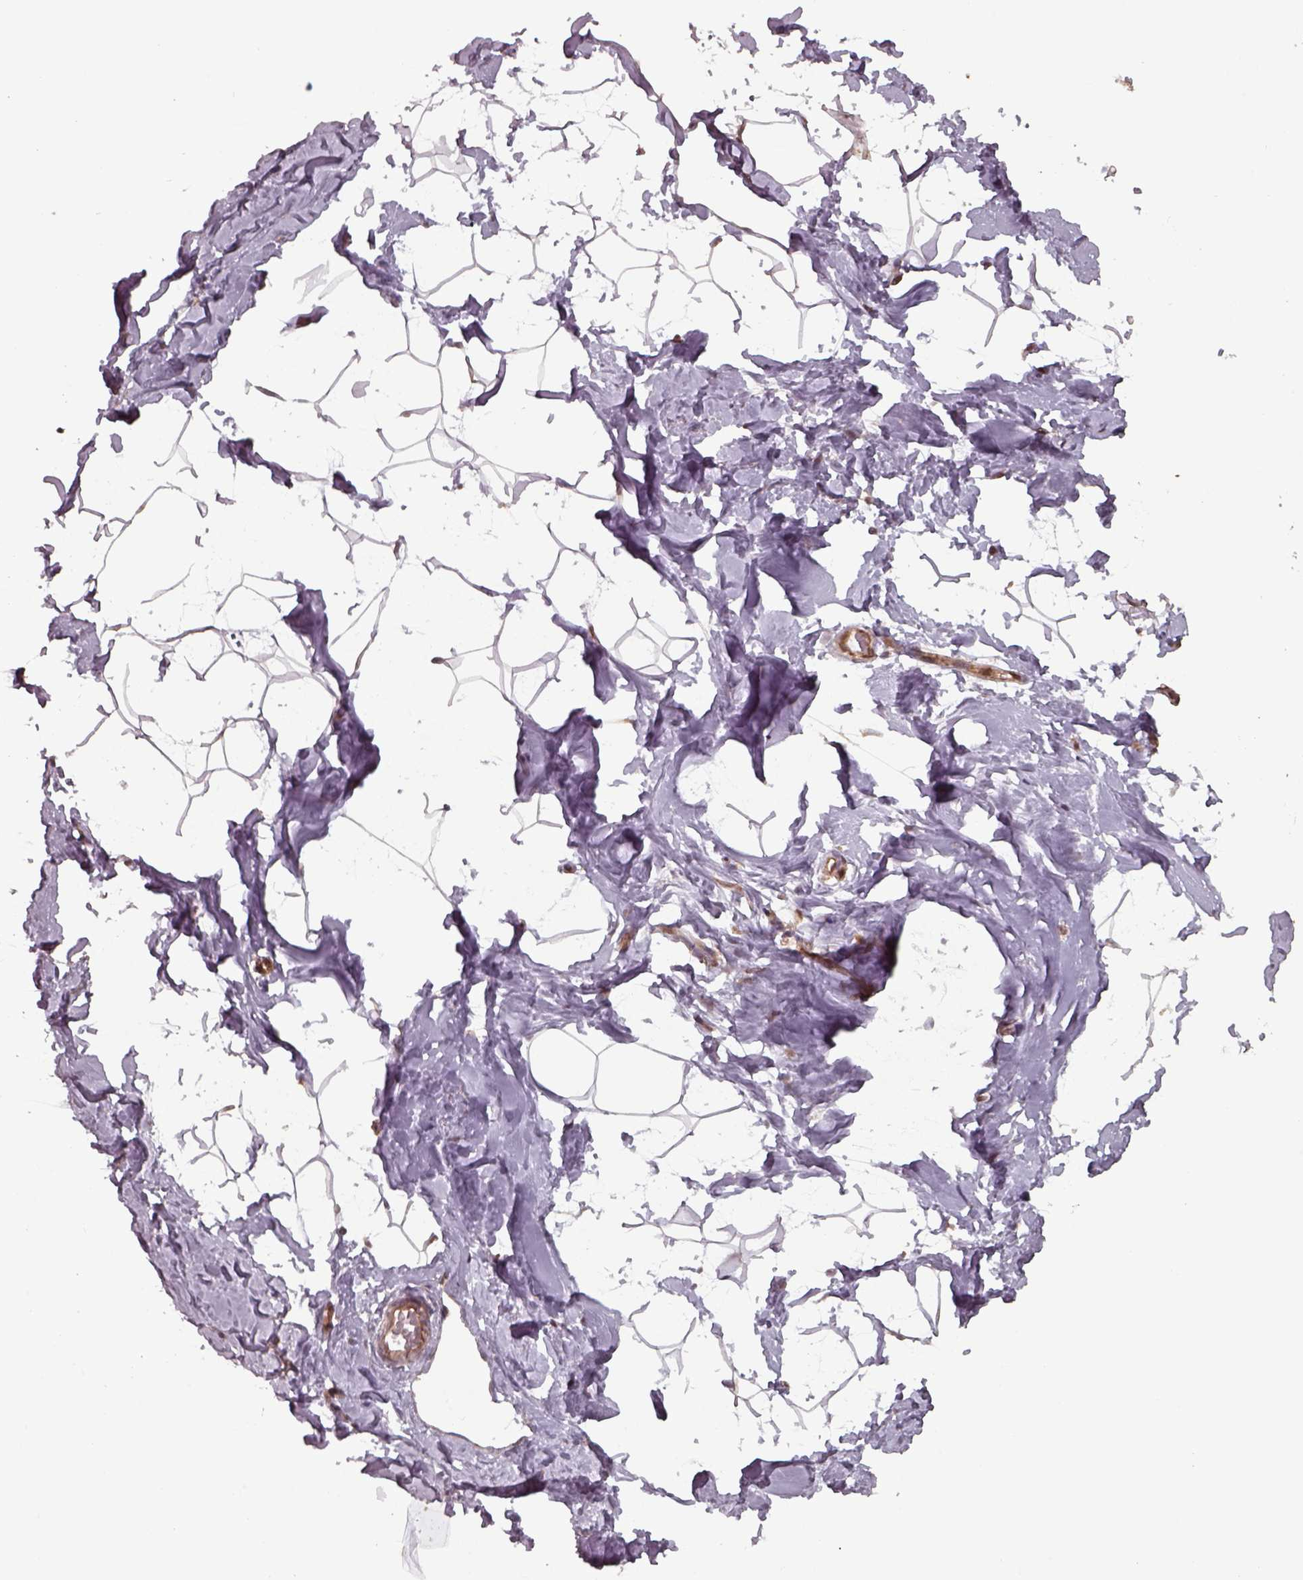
{"staining": {"intensity": "moderate", "quantity": ">75%", "location": "cytoplasmic/membranous"}, "tissue": "breast", "cell_type": "Adipocytes", "image_type": "normal", "snomed": [{"axis": "morphology", "description": "Normal tissue, NOS"}, {"axis": "topography", "description": "Breast"}], "caption": "Brown immunohistochemical staining in normal breast demonstrates moderate cytoplasmic/membranous expression in approximately >75% of adipocytes.", "gene": "CHMP3", "patient": {"sex": "female", "age": 32}}